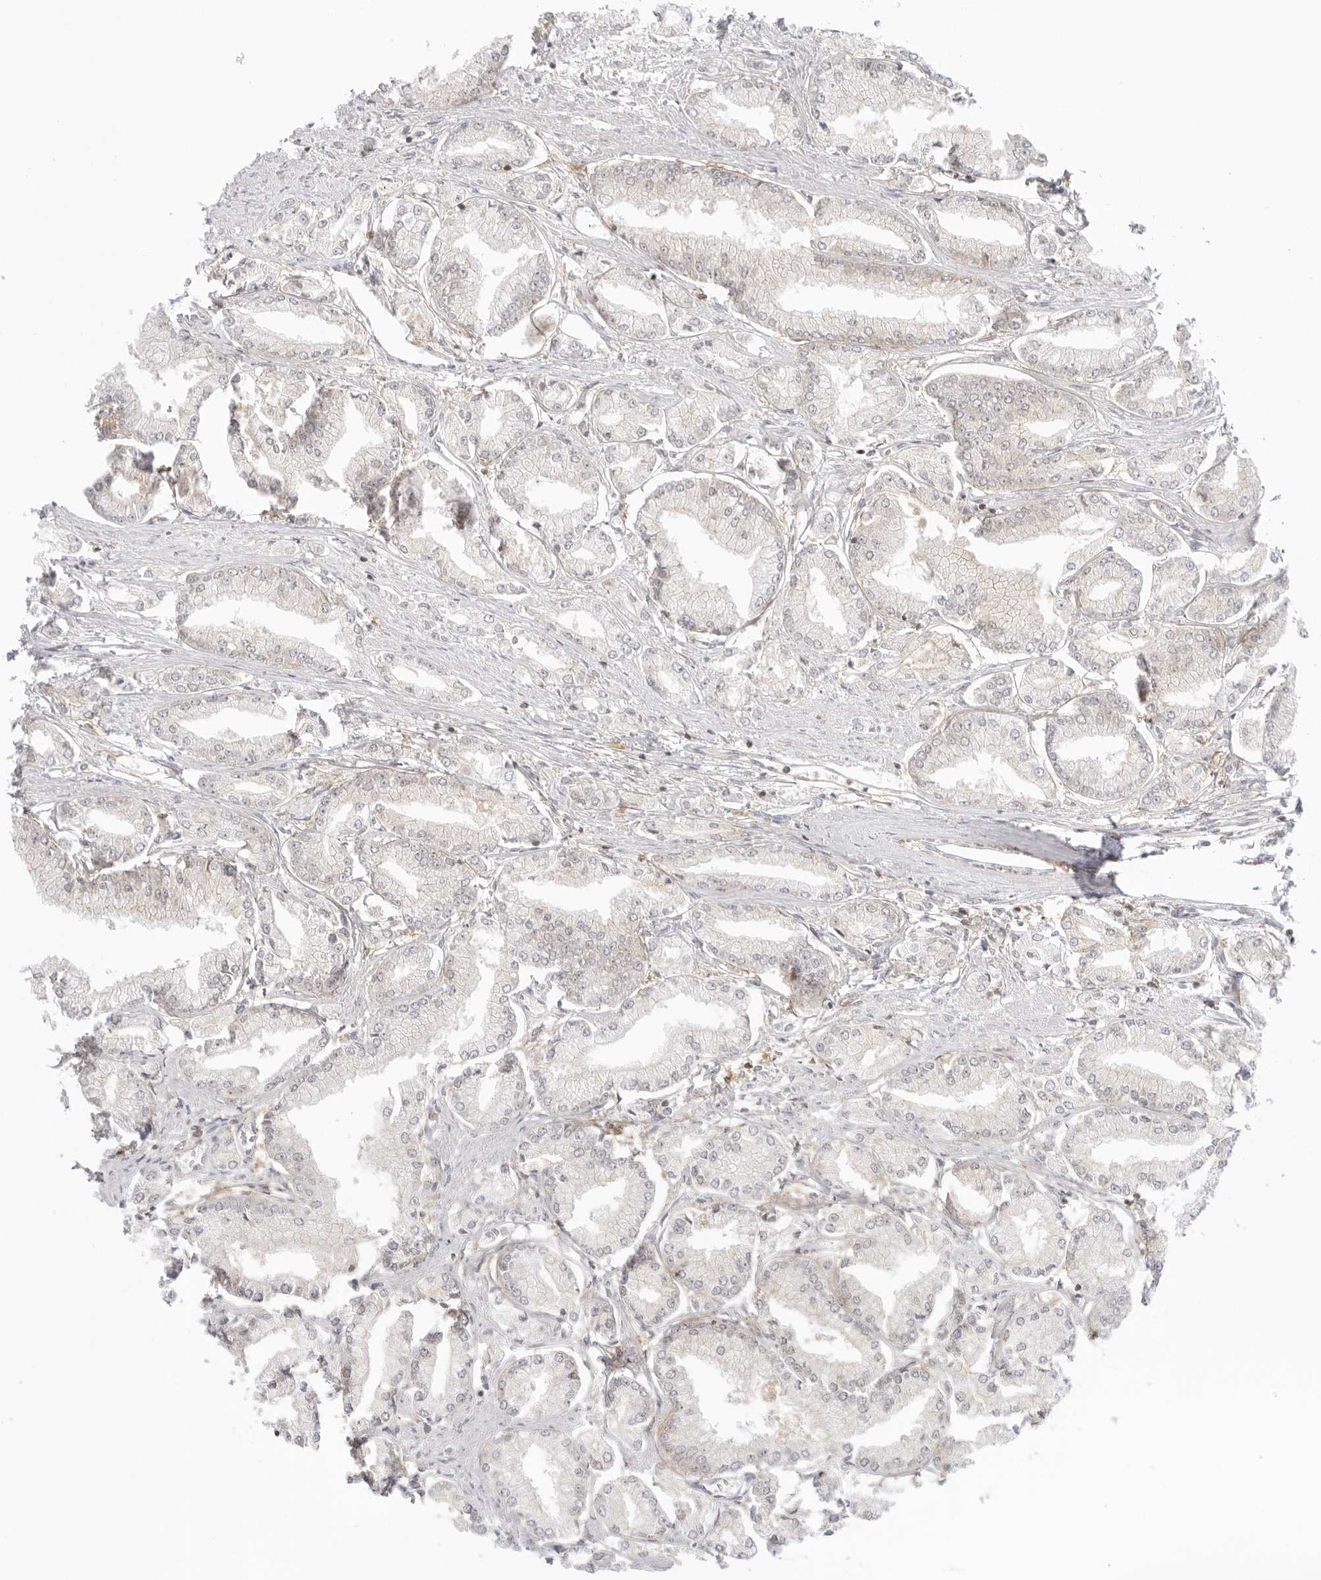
{"staining": {"intensity": "negative", "quantity": "none", "location": "none"}, "tissue": "prostate cancer", "cell_type": "Tumor cells", "image_type": "cancer", "snomed": [{"axis": "morphology", "description": "Adenocarcinoma, Low grade"}, {"axis": "topography", "description": "Prostate"}], "caption": "Immunohistochemistry image of neoplastic tissue: prostate cancer (adenocarcinoma (low-grade)) stained with DAB (3,3'-diaminobenzidine) shows no significant protein positivity in tumor cells. (DAB (3,3'-diaminobenzidine) immunohistochemistry visualized using brightfield microscopy, high magnification).", "gene": "TNFRSF14", "patient": {"sex": "male", "age": 52}}